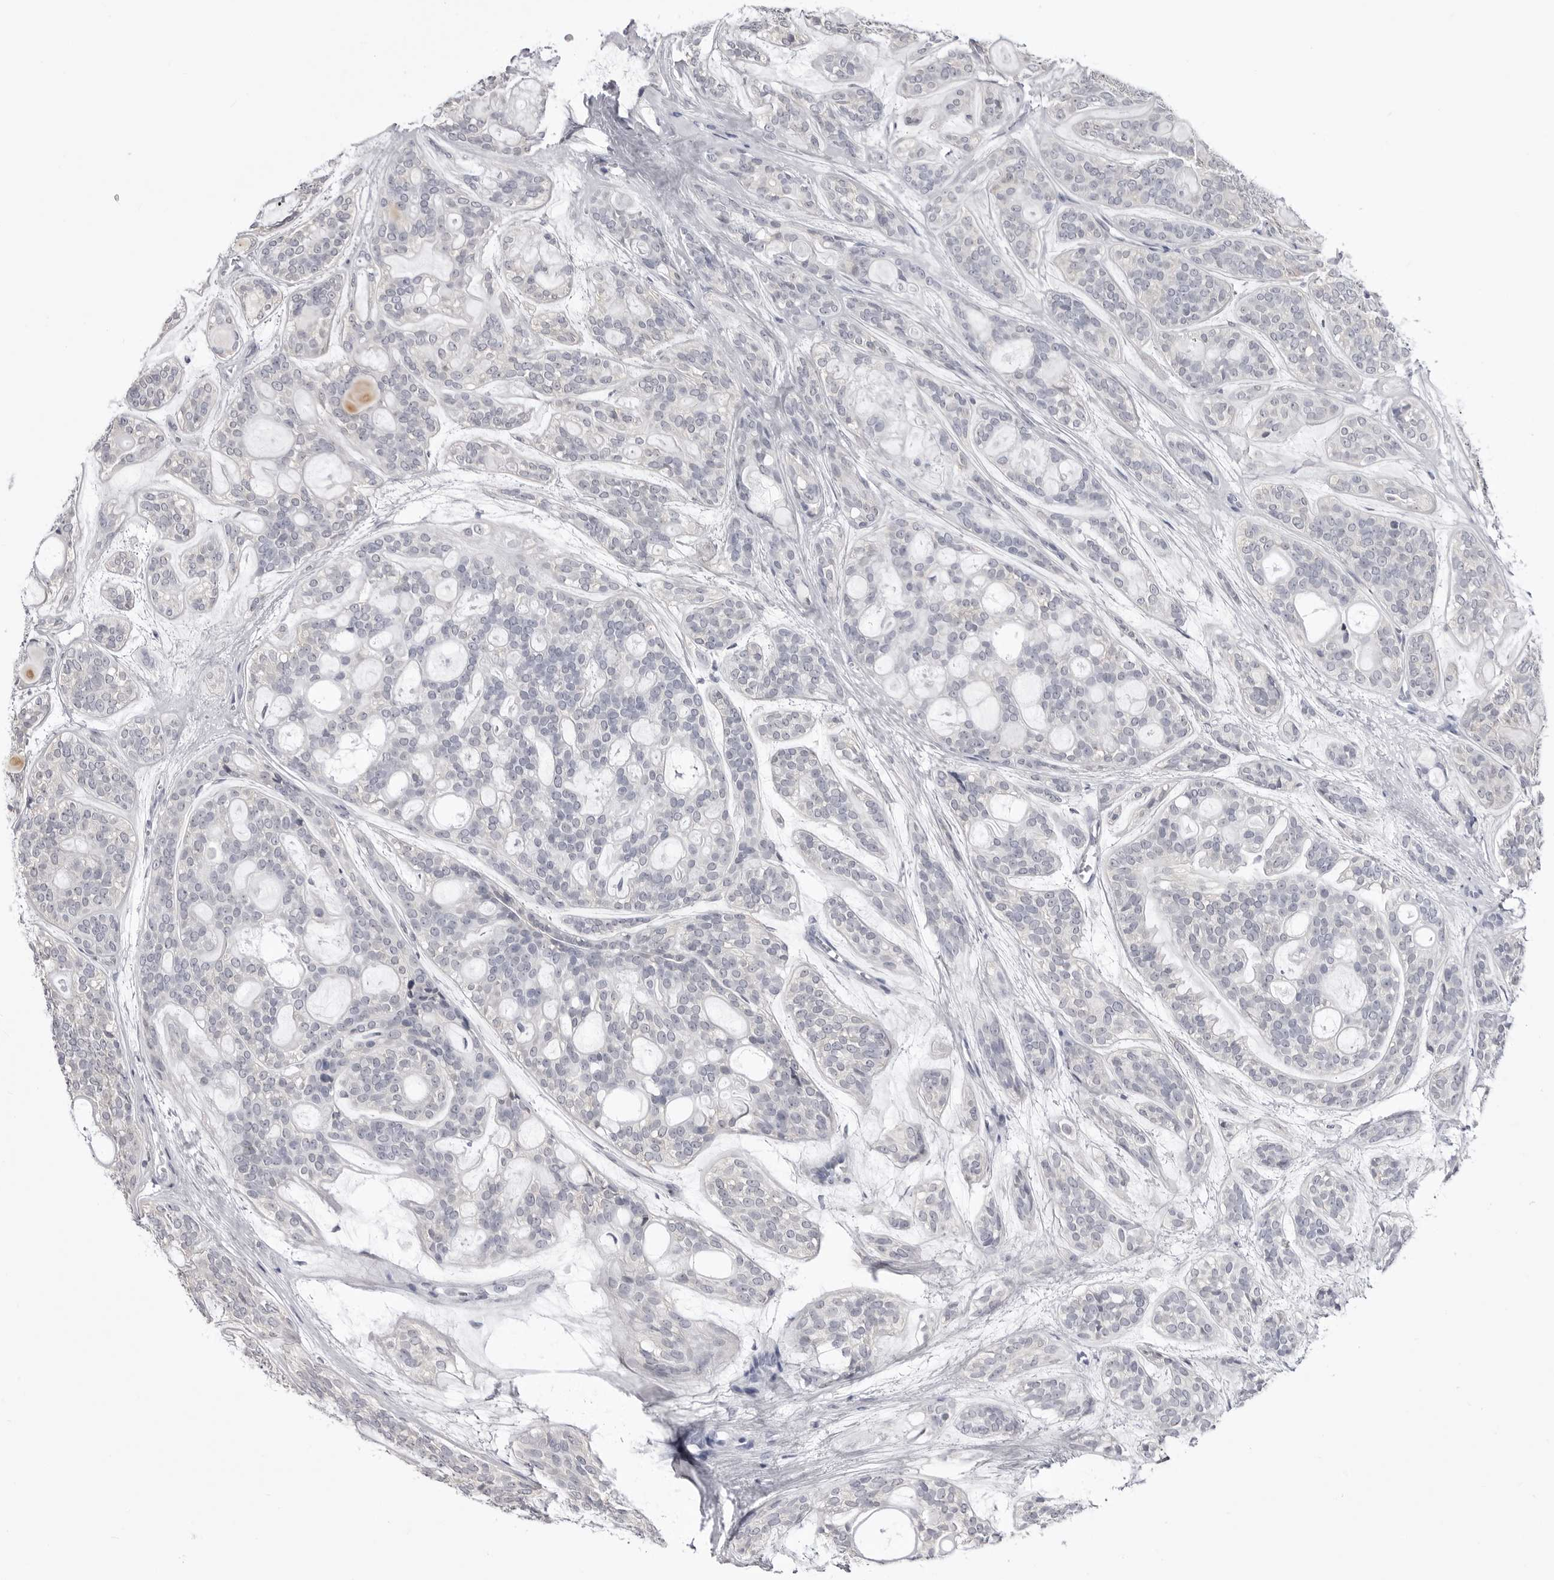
{"staining": {"intensity": "negative", "quantity": "none", "location": "none"}, "tissue": "head and neck cancer", "cell_type": "Tumor cells", "image_type": "cancer", "snomed": [{"axis": "morphology", "description": "Adenocarcinoma, NOS"}, {"axis": "topography", "description": "Head-Neck"}], "caption": "A photomicrograph of adenocarcinoma (head and neck) stained for a protein reveals no brown staining in tumor cells.", "gene": "STAP2", "patient": {"sex": "male", "age": 66}}